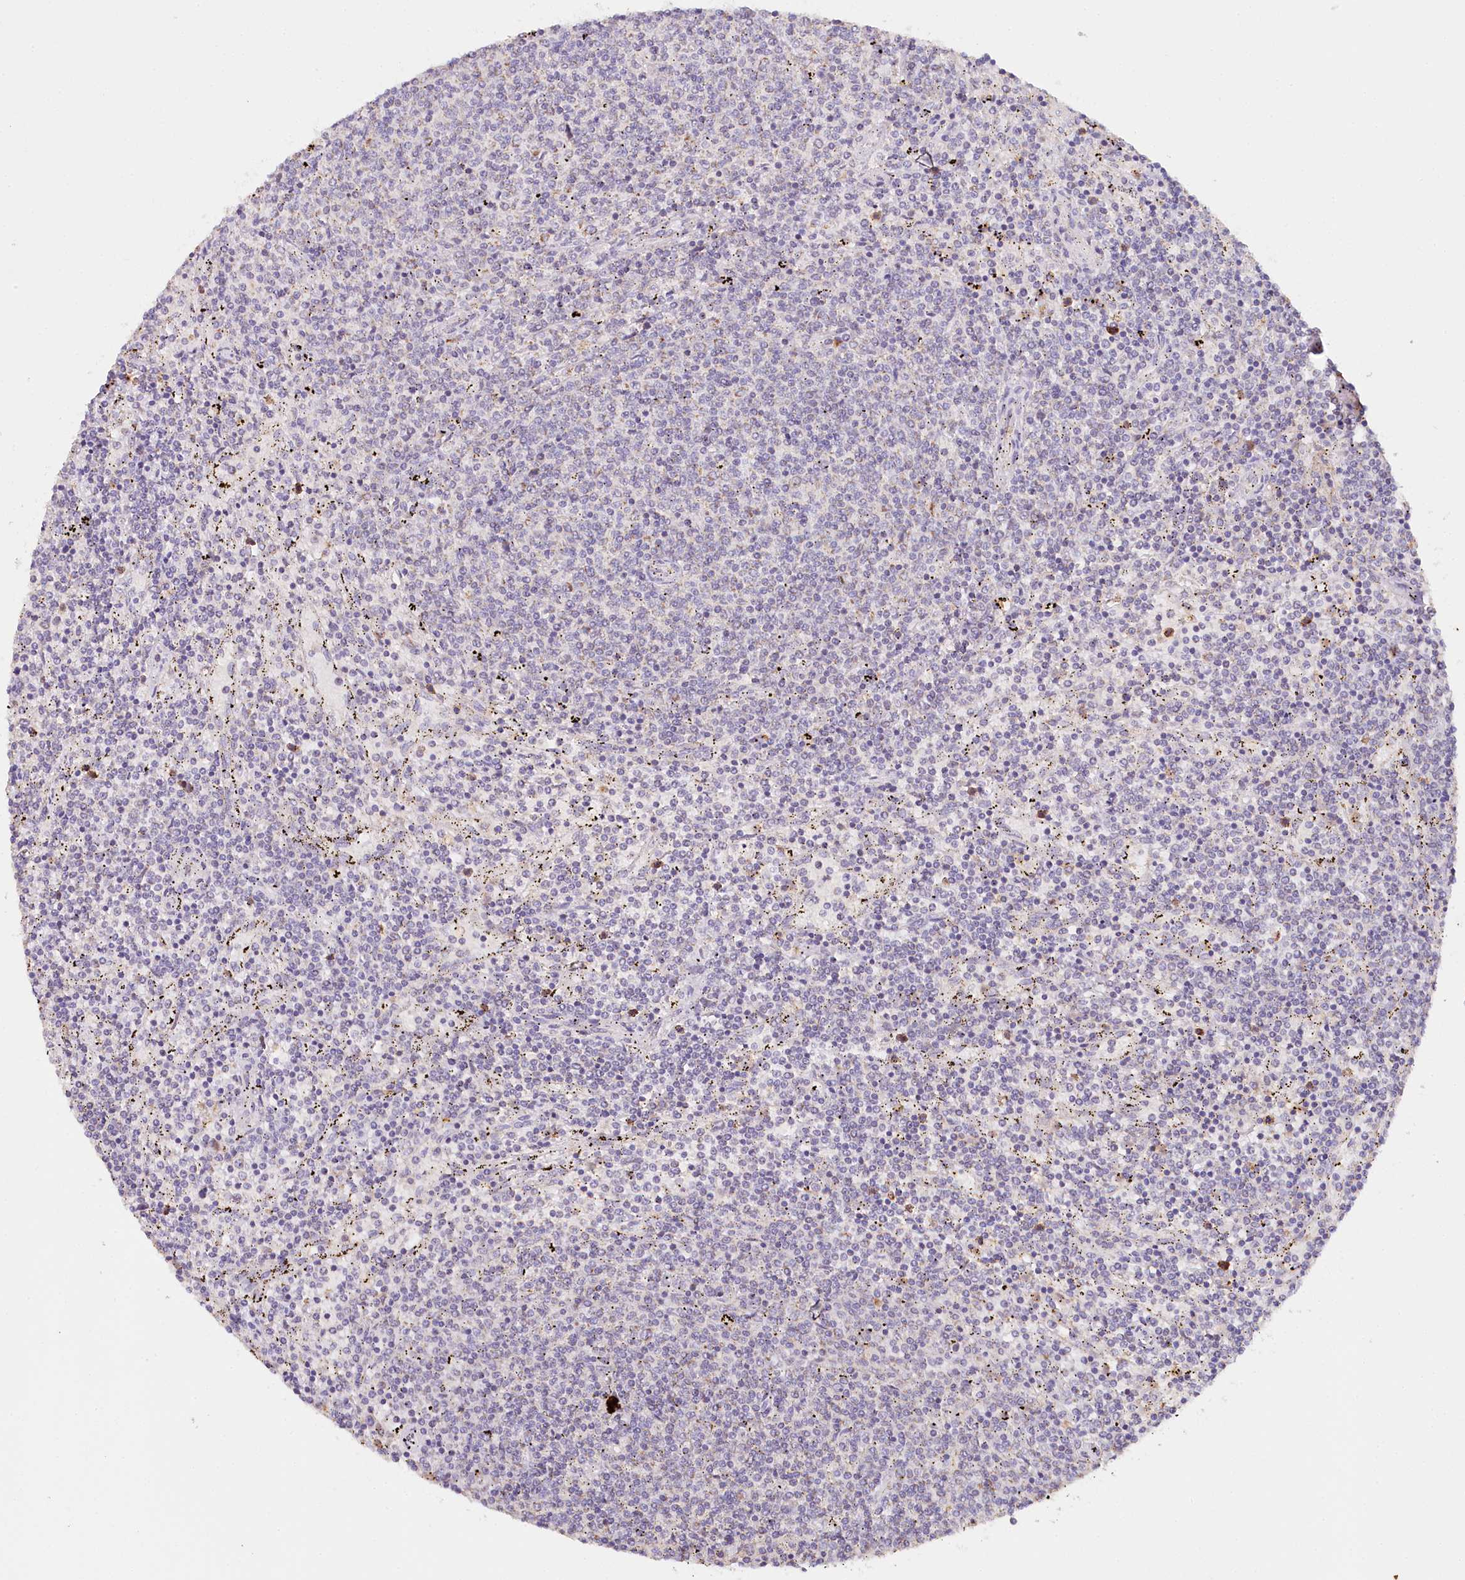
{"staining": {"intensity": "negative", "quantity": "none", "location": "none"}, "tissue": "lymphoma", "cell_type": "Tumor cells", "image_type": "cancer", "snomed": [{"axis": "morphology", "description": "Malignant lymphoma, non-Hodgkin's type, Low grade"}, {"axis": "topography", "description": "Spleen"}], "caption": "Immunohistochemistry (IHC) of malignant lymphoma, non-Hodgkin's type (low-grade) shows no expression in tumor cells.", "gene": "MMP25", "patient": {"sex": "female", "age": 50}}